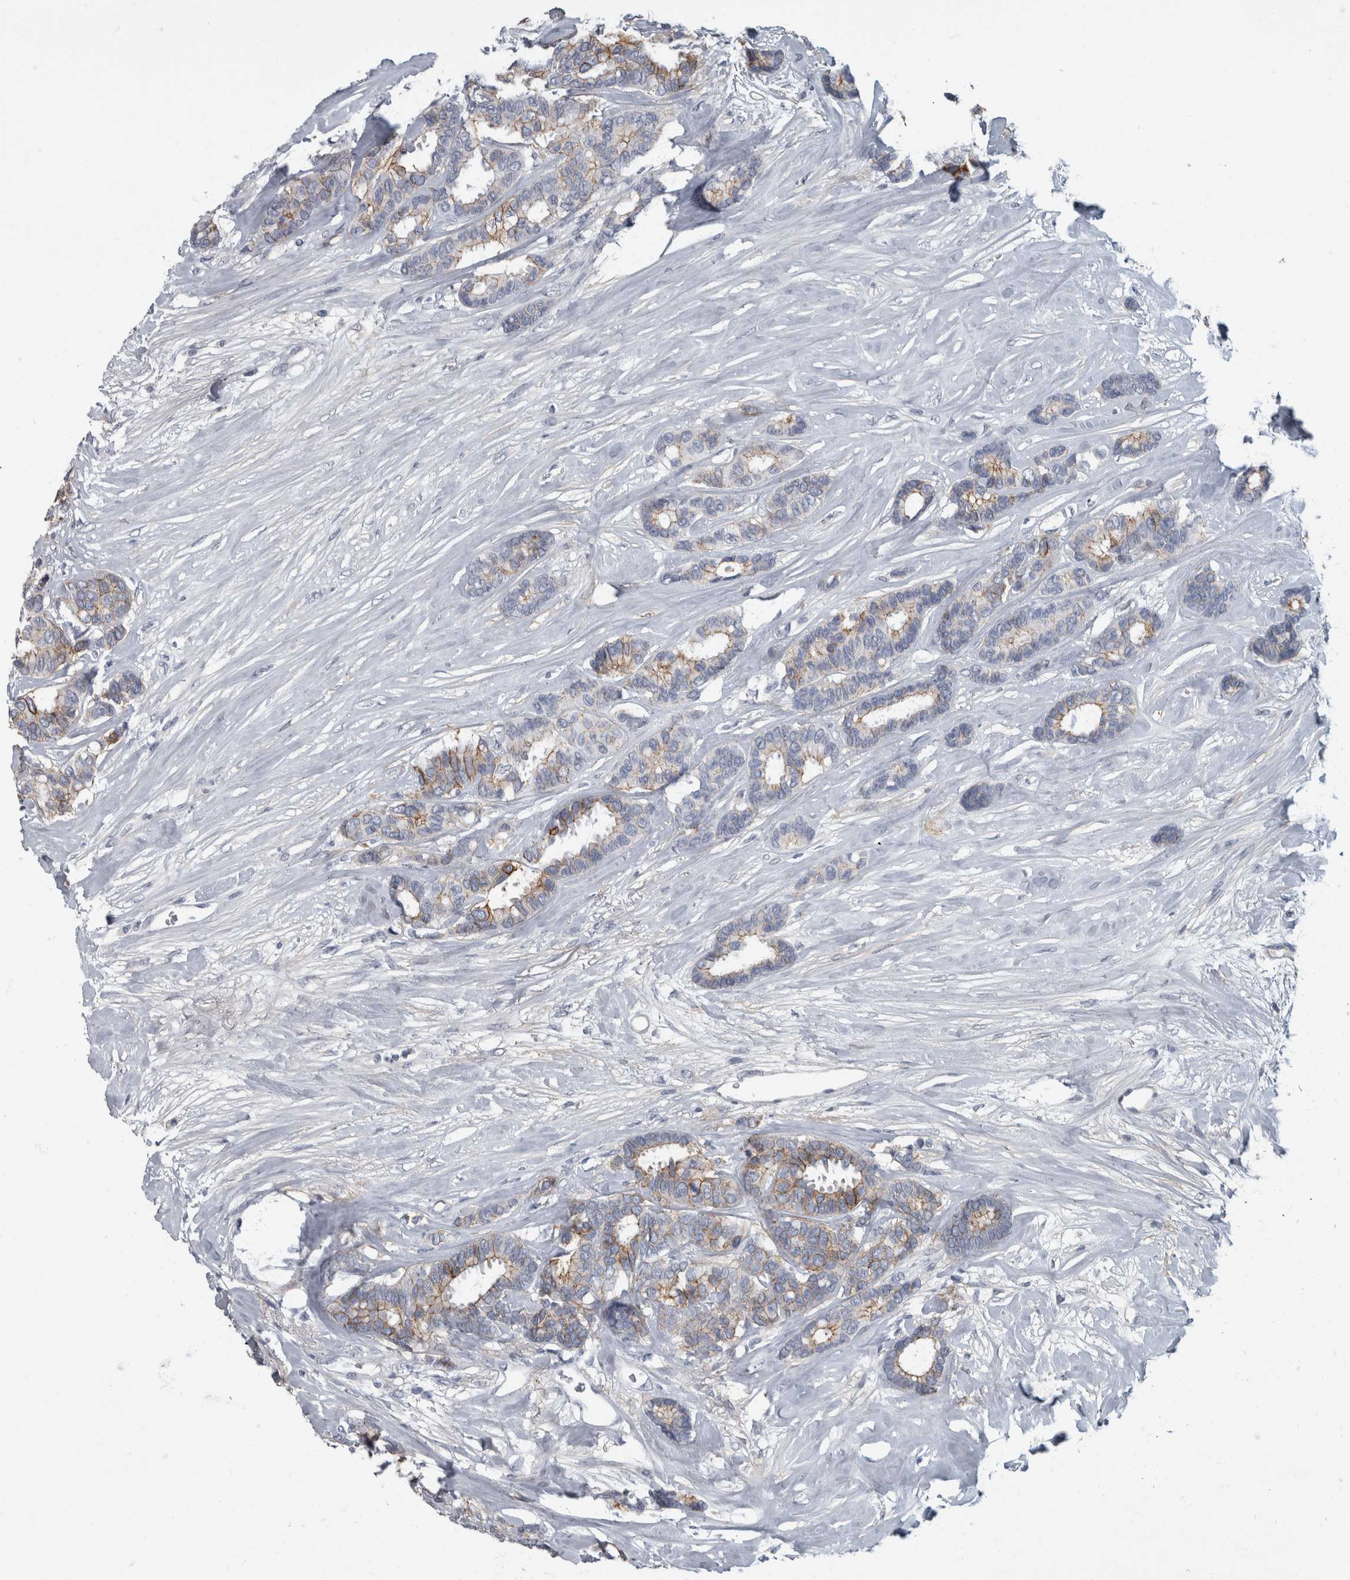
{"staining": {"intensity": "moderate", "quantity": "25%-75%", "location": "cytoplasmic/membranous"}, "tissue": "breast cancer", "cell_type": "Tumor cells", "image_type": "cancer", "snomed": [{"axis": "morphology", "description": "Duct carcinoma"}, {"axis": "topography", "description": "Breast"}], "caption": "Breast cancer was stained to show a protein in brown. There is medium levels of moderate cytoplasmic/membranous expression in approximately 25%-75% of tumor cells. Nuclei are stained in blue.", "gene": "DSG2", "patient": {"sex": "female", "age": 87}}